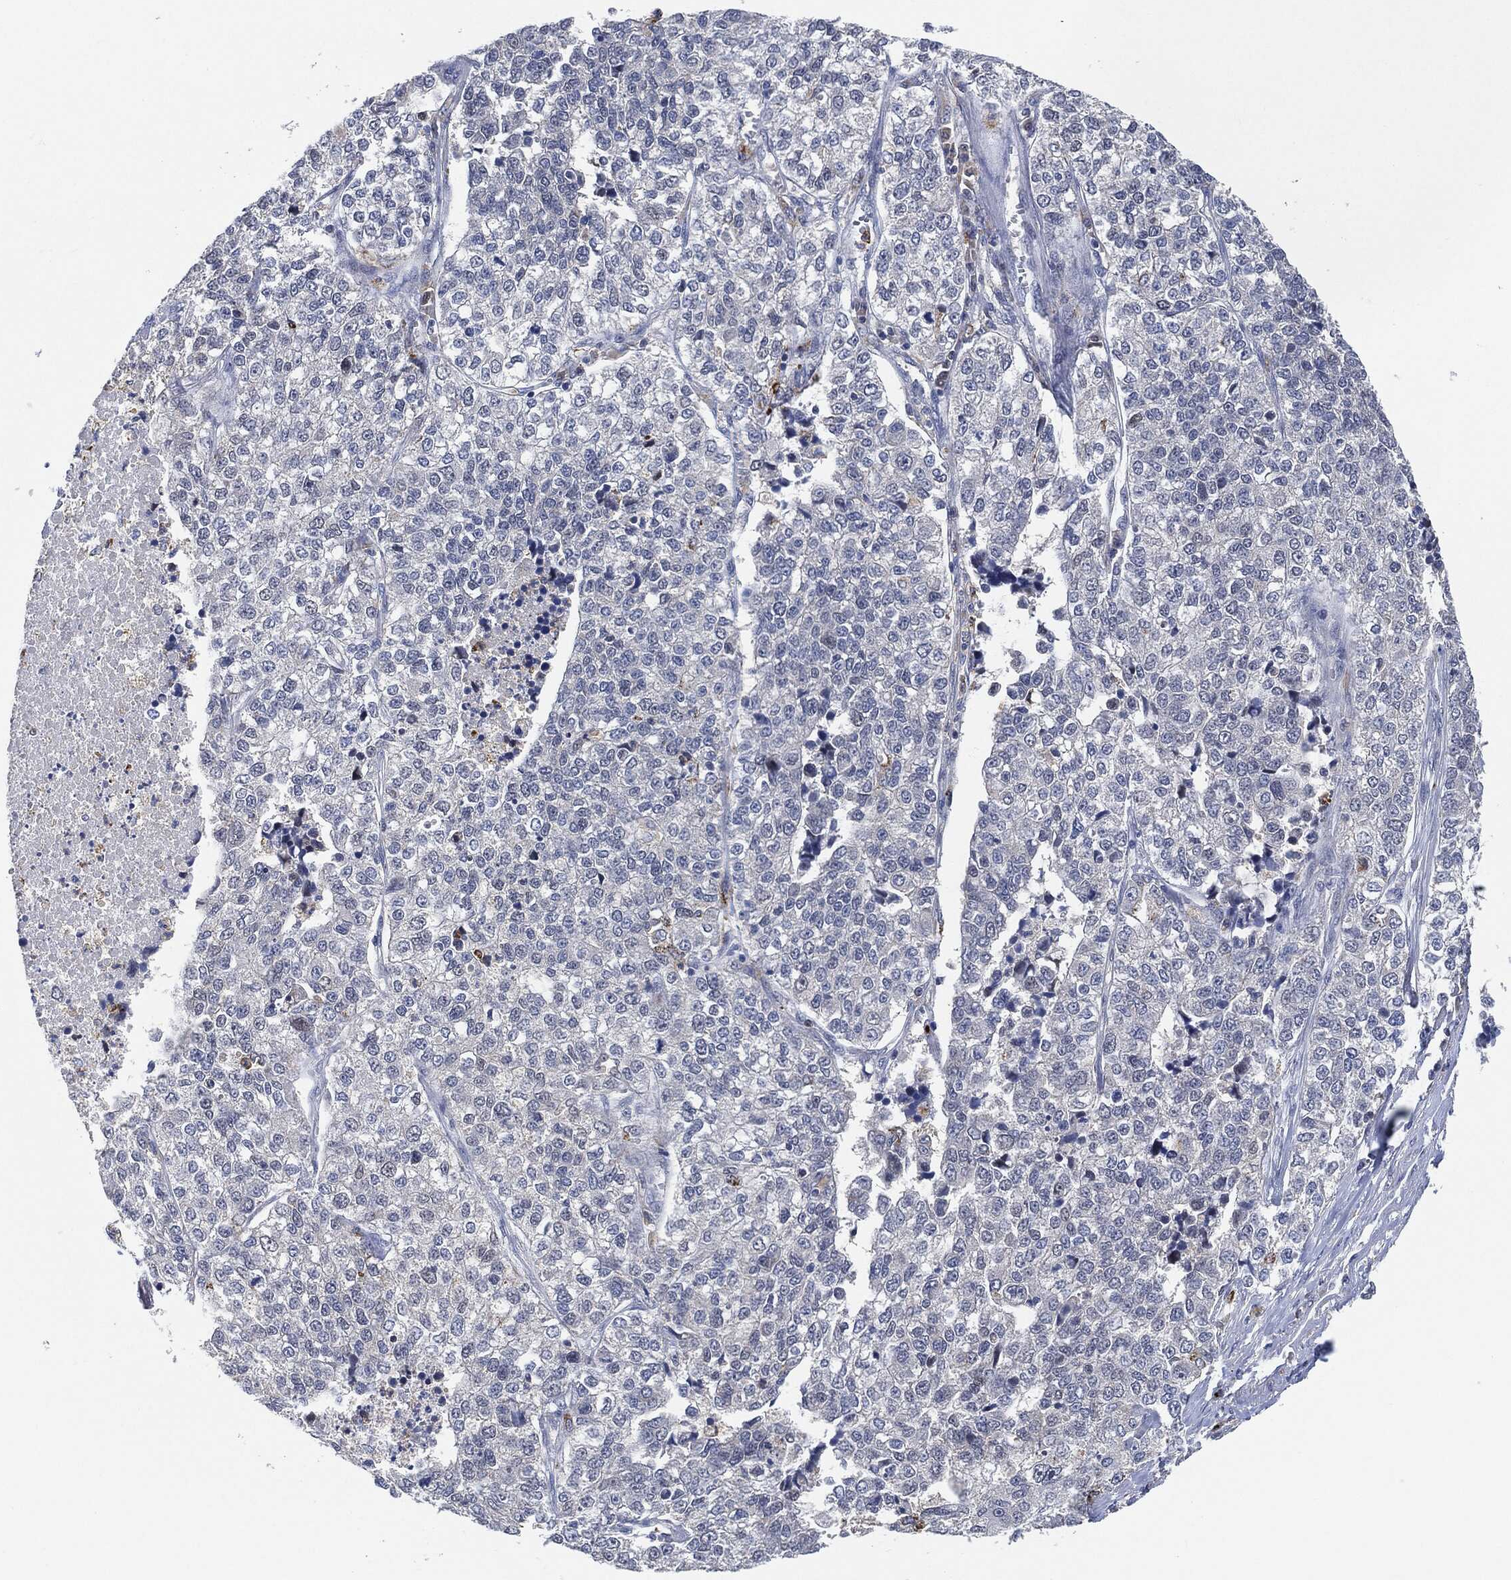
{"staining": {"intensity": "negative", "quantity": "none", "location": "none"}, "tissue": "lung cancer", "cell_type": "Tumor cells", "image_type": "cancer", "snomed": [{"axis": "morphology", "description": "Adenocarcinoma, NOS"}, {"axis": "topography", "description": "Lung"}], "caption": "Protein analysis of adenocarcinoma (lung) displays no significant staining in tumor cells.", "gene": "VSIG4", "patient": {"sex": "male", "age": 49}}